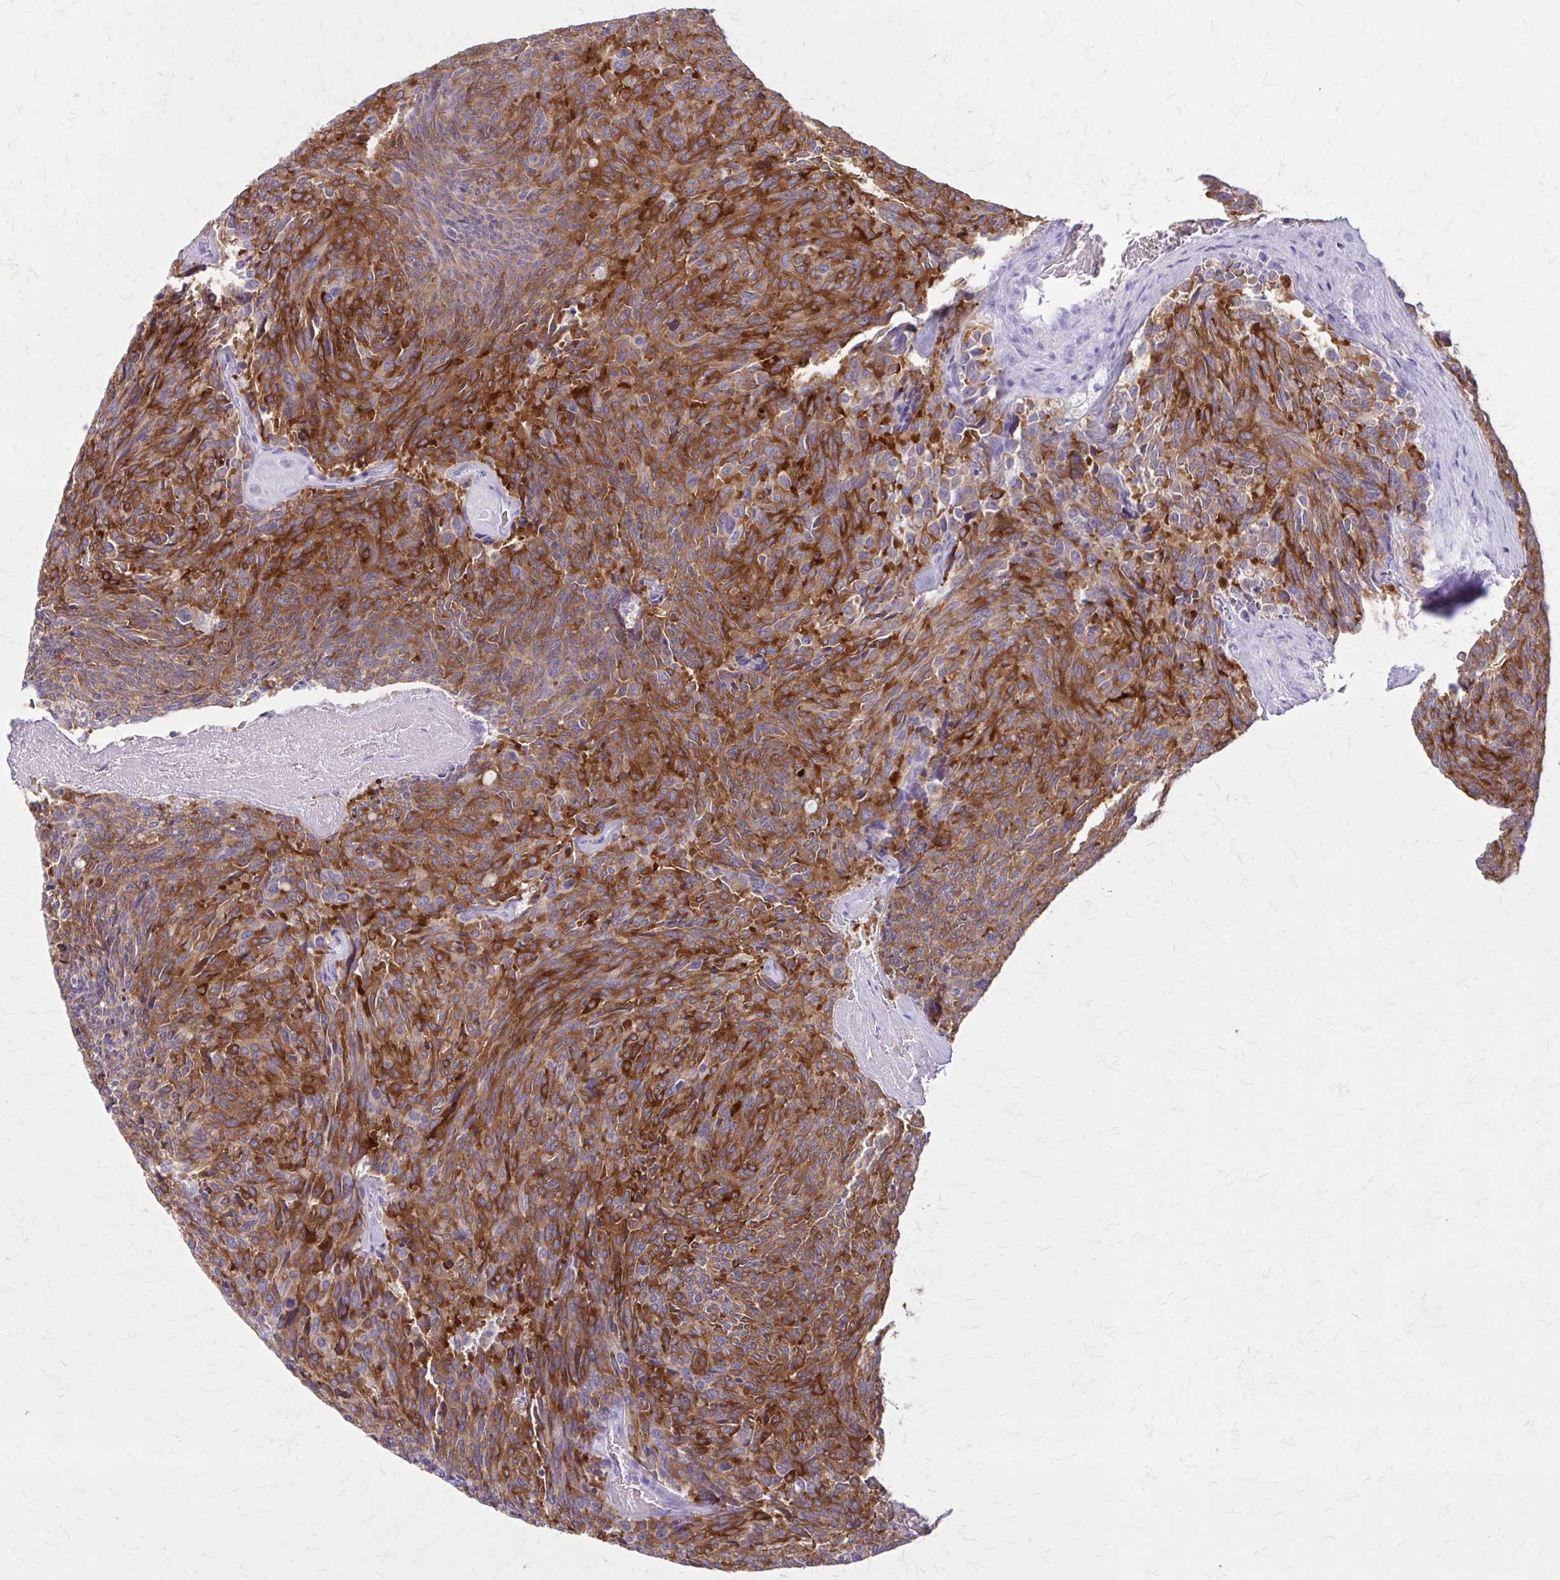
{"staining": {"intensity": "moderate", "quantity": ">75%", "location": "cytoplasmic/membranous"}, "tissue": "carcinoid", "cell_type": "Tumor cells", "image_type": "cancer", "snomed": [{"axis": "morphology", "description": "Carcinoid, malignant, NOS"}, {"axis": "topography", "description": "Pancreas"}], "caption": "DAB (3,3'-diaminobenzidine) immunohistochemical staining of carcinoid reveals moderate cytoplasmic/membranous protein expression in about >75% of tumor cells.", "gene": "GAD1", "patient": {"sex": "female", "age": 54}}